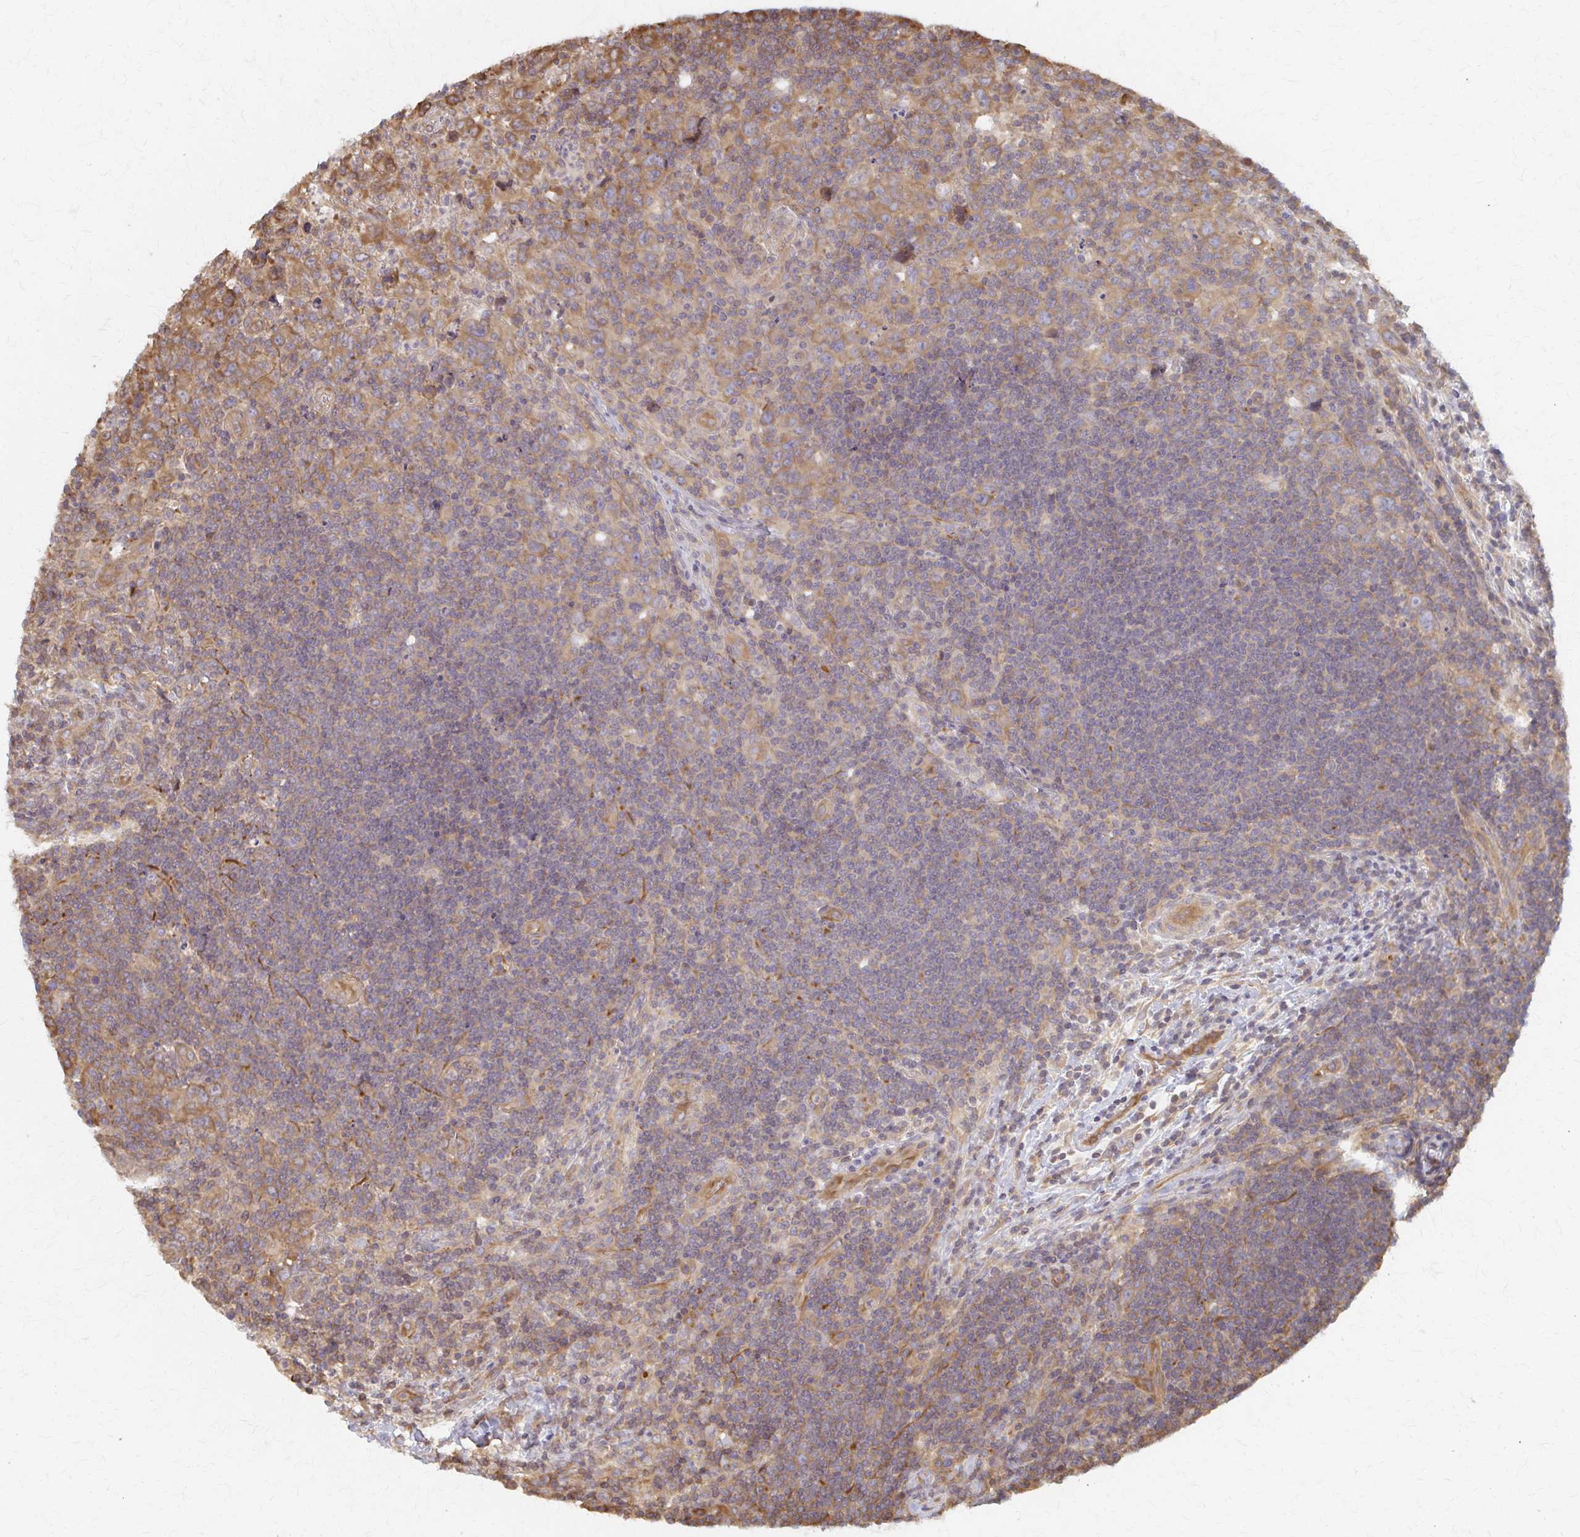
{"staining": {"intensity": "moderate", "quantity": ">75%", "location": "cytoplasmic/membranous"}, "tissue": "lymphoma", "cell_type": "Tumor cells", "image_type": "cancer", "snomed": [{"axis": "morphology", "description": "Hodgkin's disease, NOS"}, {"axis": "topography", "description": "Lymph node"}], "caption": "Immunohistochemistry (IHC) image of neoplastic tissue: lymphoma stained using immunohistochemistry (IHC) shows medium levels of moderate protein expression localized specifically in the cytoplasmic/membranous of tumor cells, appearing as a cytoplasmic/membranous brown color.", "gene": "ARHGAP35", "patient": {"sex": "female", "age": 18}}